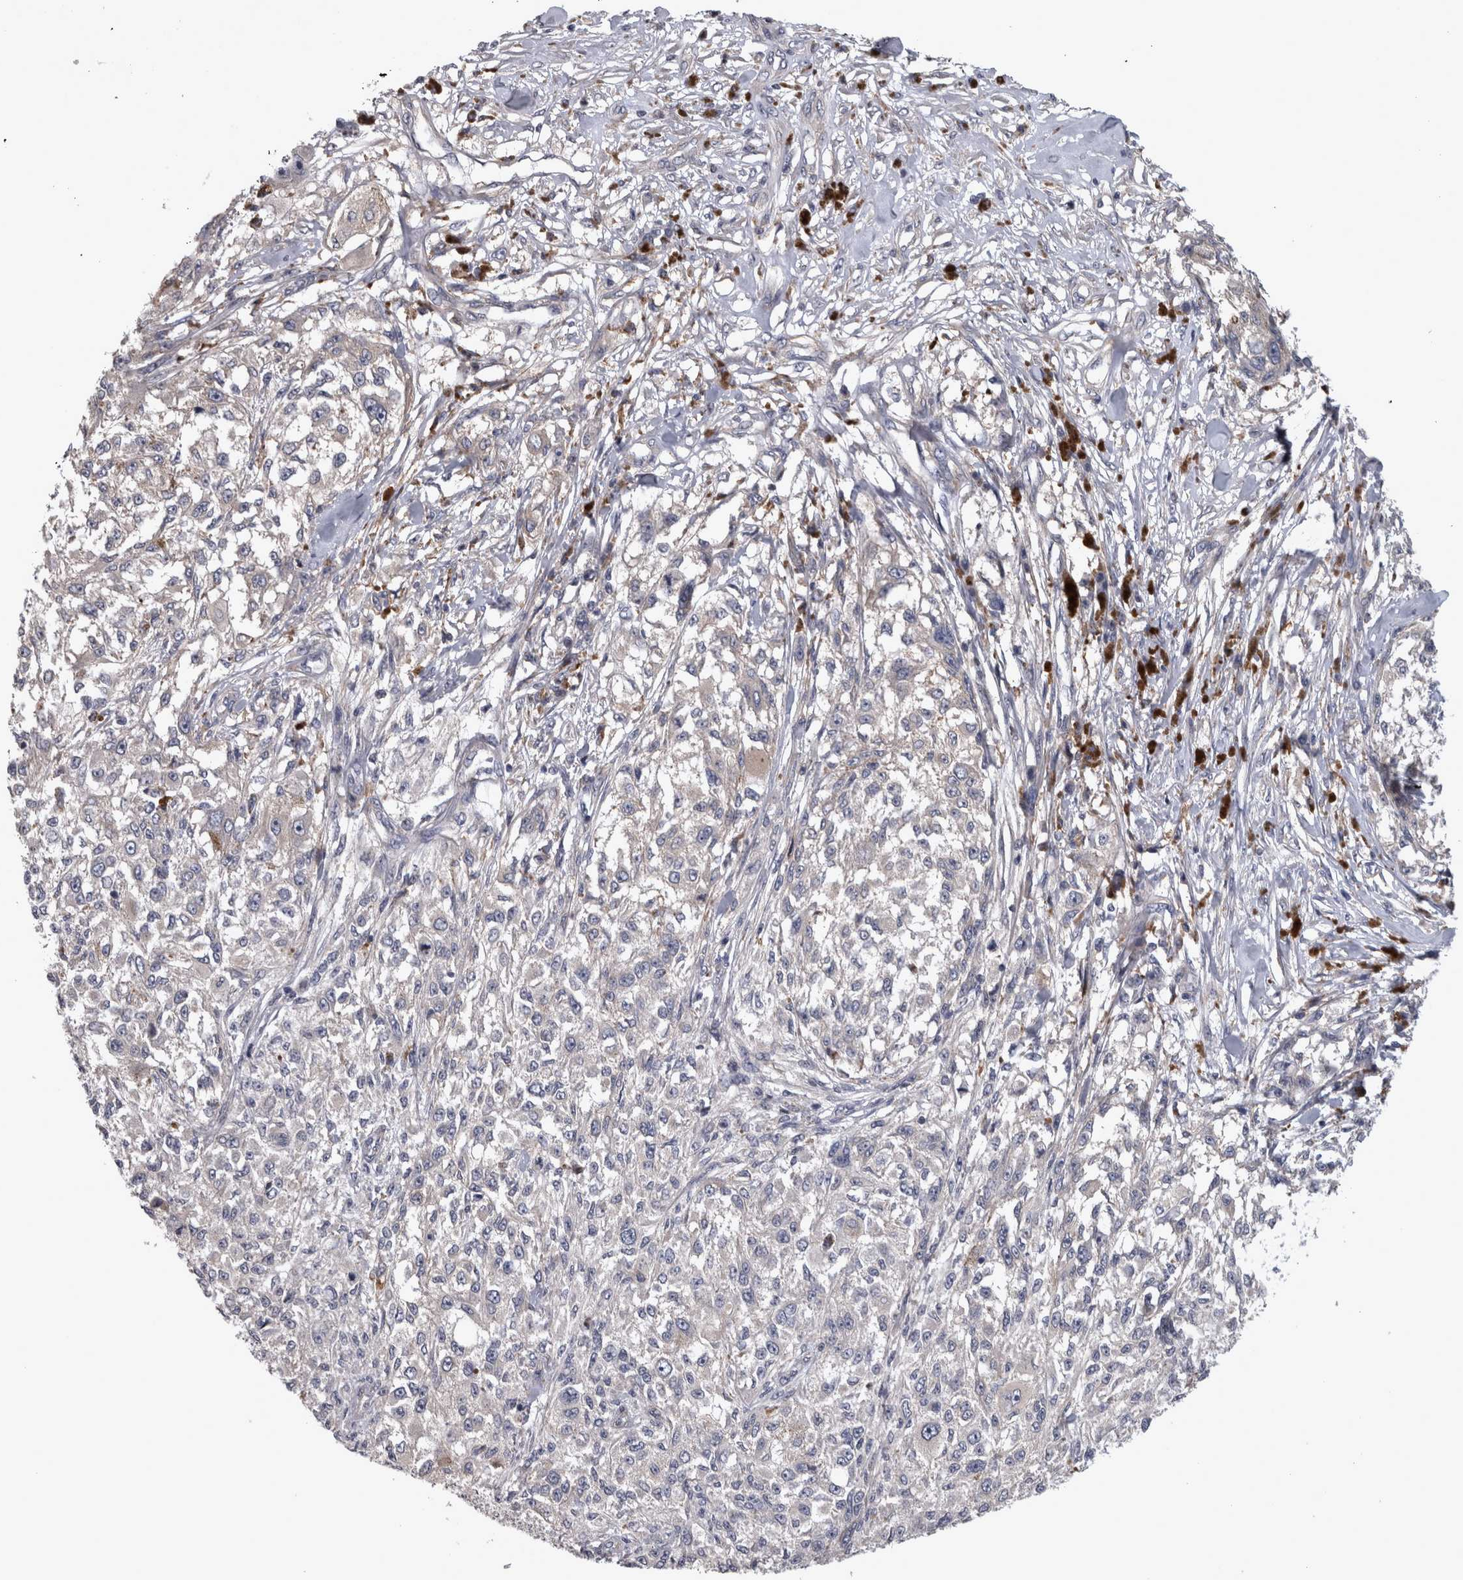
{"staining": {"intensity": "negative", "quantity": "none", "location": "none"}, "tissue": "melanoma", "cell_type": "Tumor cells", "image_type": "cancer", "snomed": [{"axis": "morphology", "description": "Necrosis, NOS"}, {"axis": "morphology", "description": "Malignant melanoma, NOS"}, {"axis": "topography", "description": "Skin"}], "caption": "This is an immunohistochemistry (IHC) micrograph of human malignant melanoma. There is no positivity in tumor cells.", "gene": "PRKCI", "patient": {"sex": "female", "age": 87}}